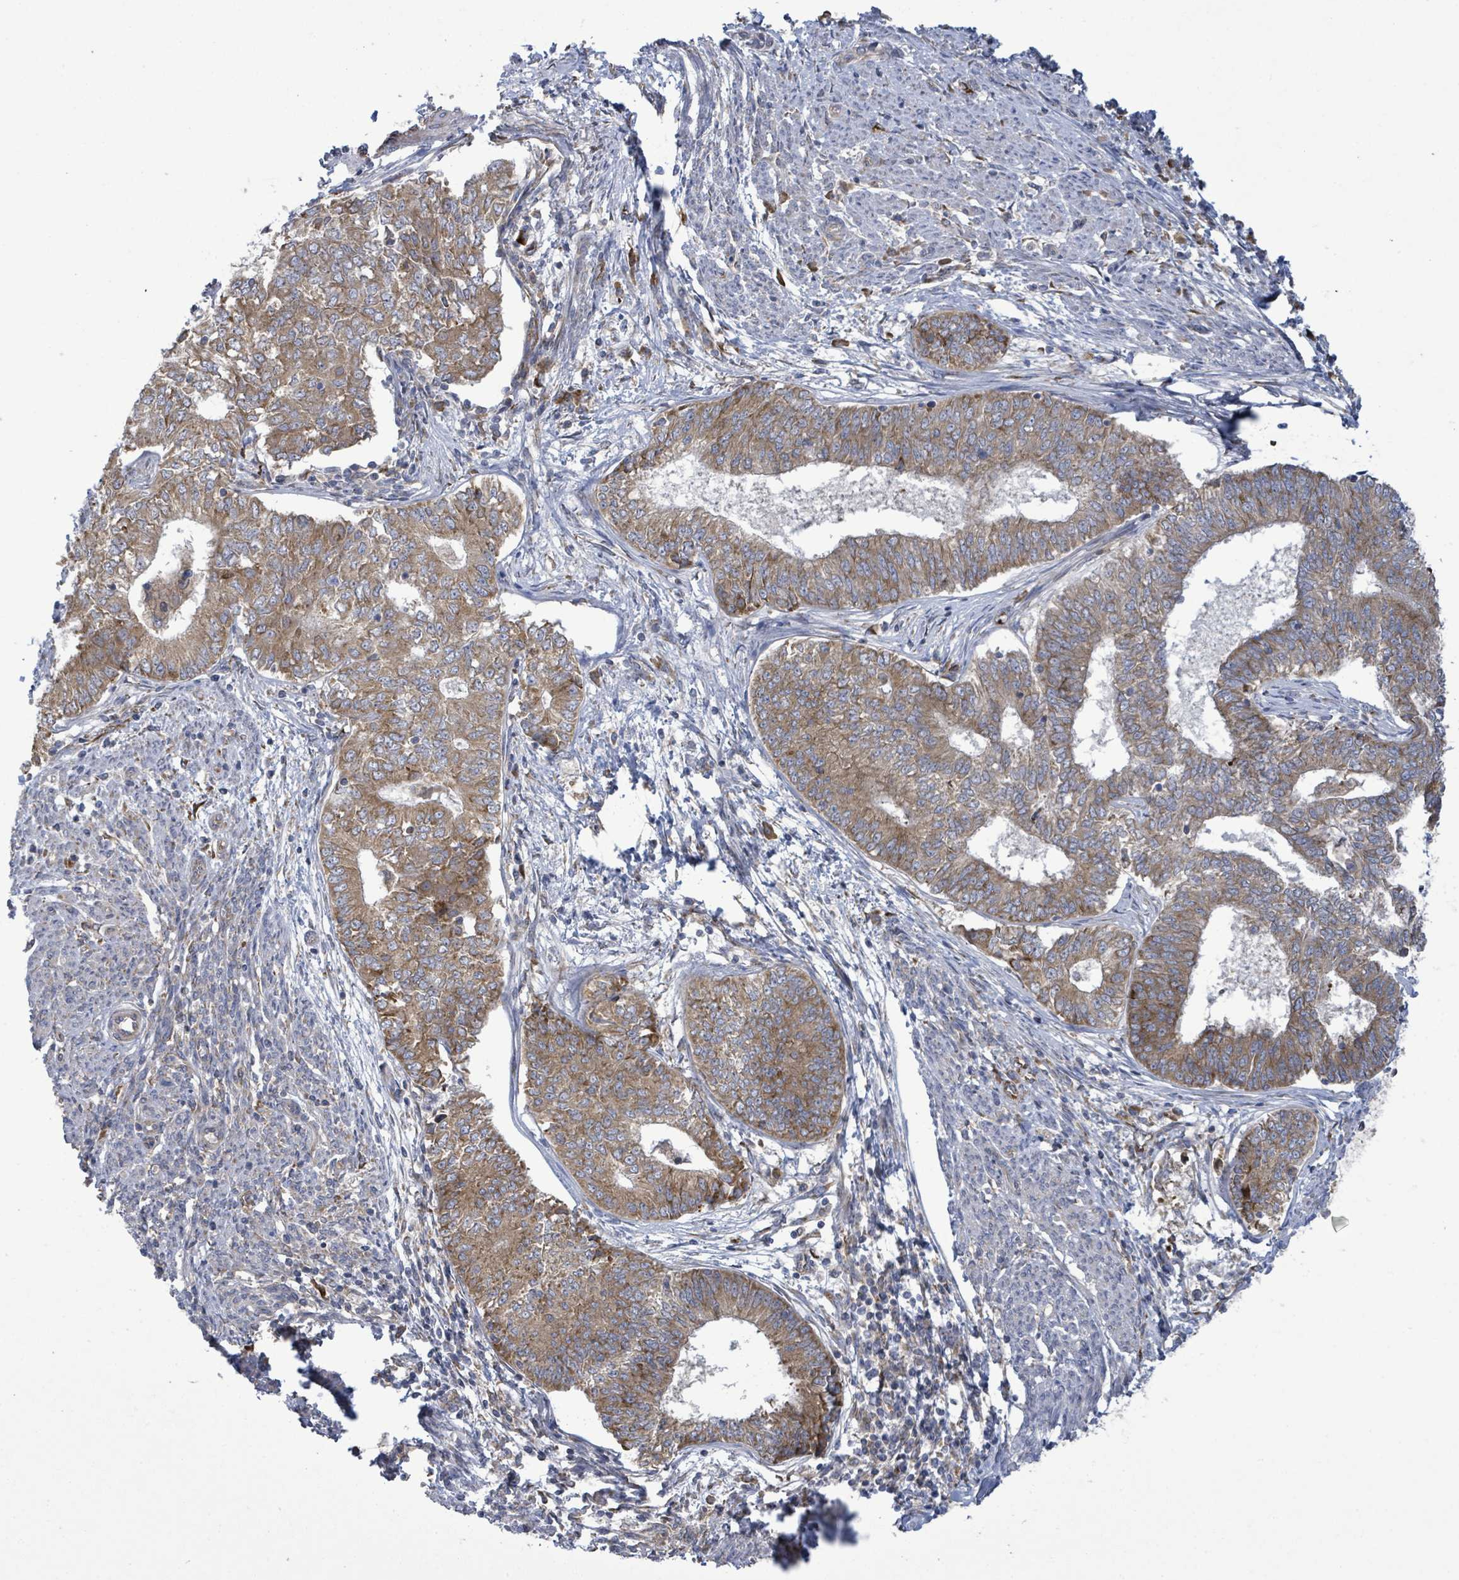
{"staining": {"intensity": "moderate", "quantity": ">75%", "location": "cytoplasmic/membranous"}, "tissue": "endometrial cancer", "cell_type": "Tumor cells", "image_type": "cancer", "snomed": [{"axis": "morphology", "description": "Adenocarcinoma, NOS"}, {"axis": "topography", "description": "Endometrium"}], "caption": "Human endometrial cancer stained for a protein (brown) exhibits moderate cytoplasmic/membranous positive positivity in approximately >75% of tumor cells.", "gene": "NOMO1", "patient": {"sex": "female", "age": 62}}